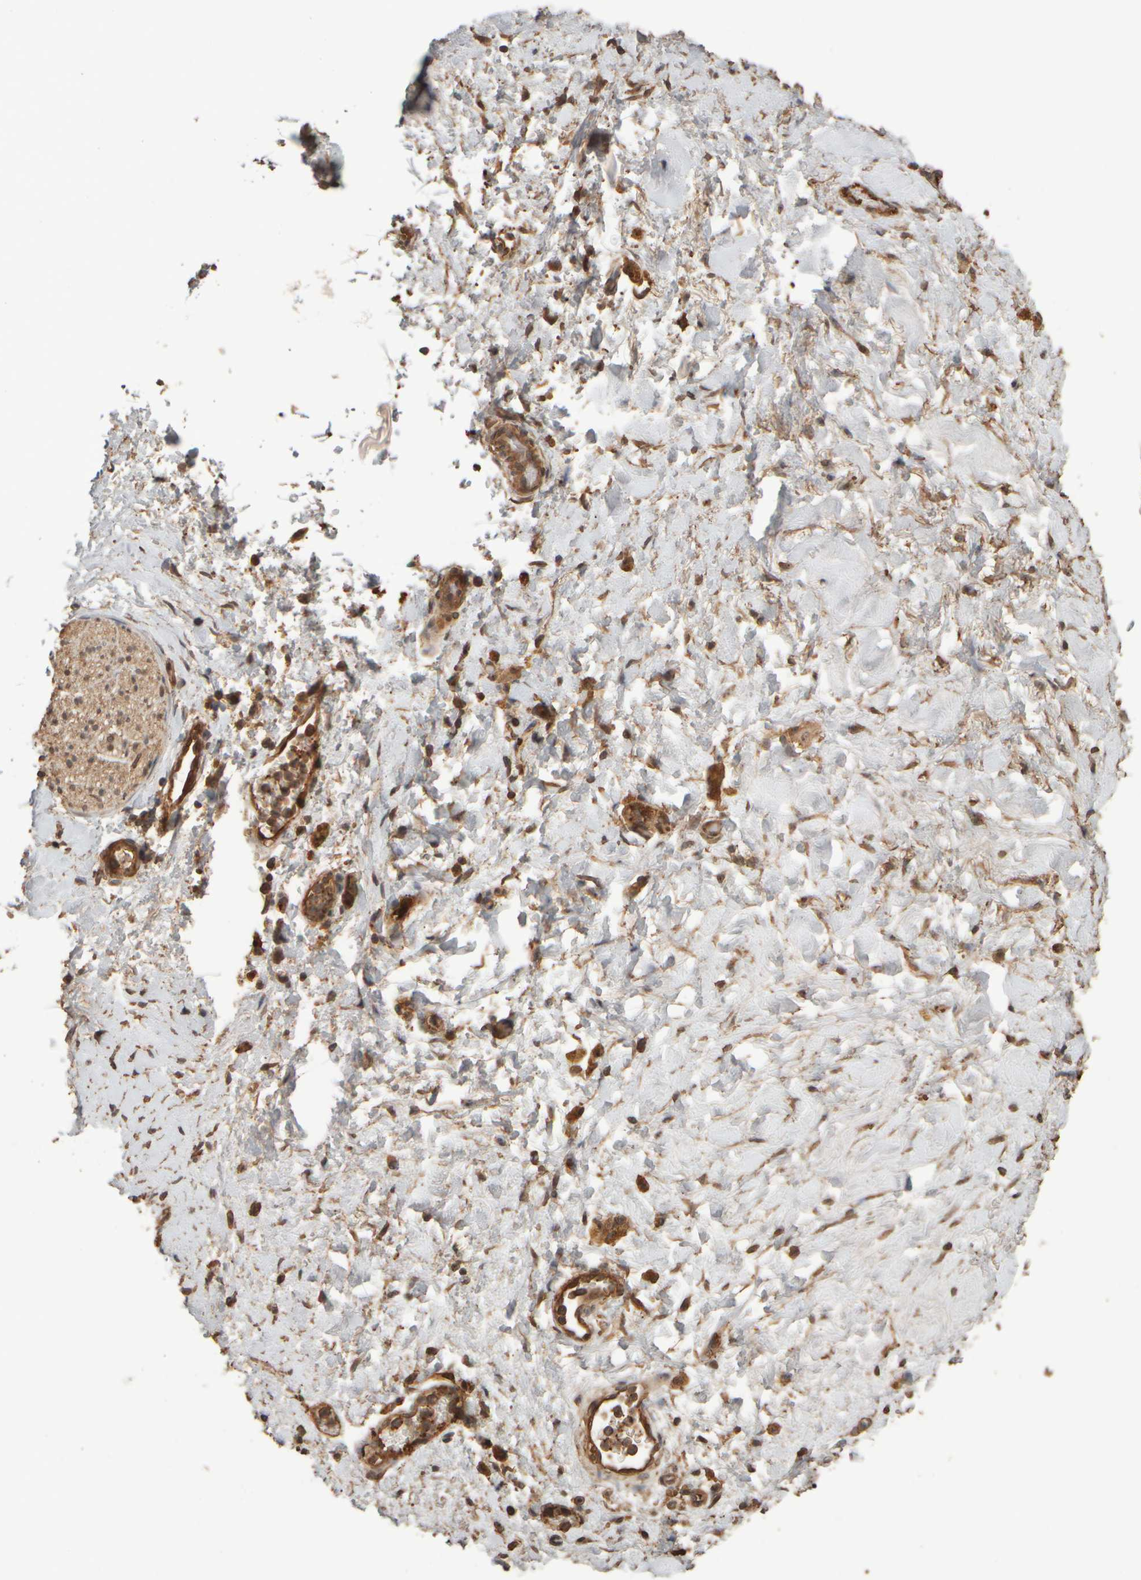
{"staining": {"intensity": "strong", "quantity": ">75%", "location": "cytoplasmic/membranous"}, "tissue": "adipose tissue", "cell_type": "Adipocytes", "image_type": "normal", "snomed": [{"axis": "morphology", "description": "Normal tissue, NOS"}, {"axis": "topography", "description": "Kidney"}, {"axis": "topography", "description": "Peripheral nerve tissue"}], "caption": "Human adipose tissue stained for a protein (brown) demonstrates strong cytoplasmic/membranous positive staining in approximately >75% of adipocytes.", "gene": "SPHK1", "patient": {"sex": "male", "age": 7}}